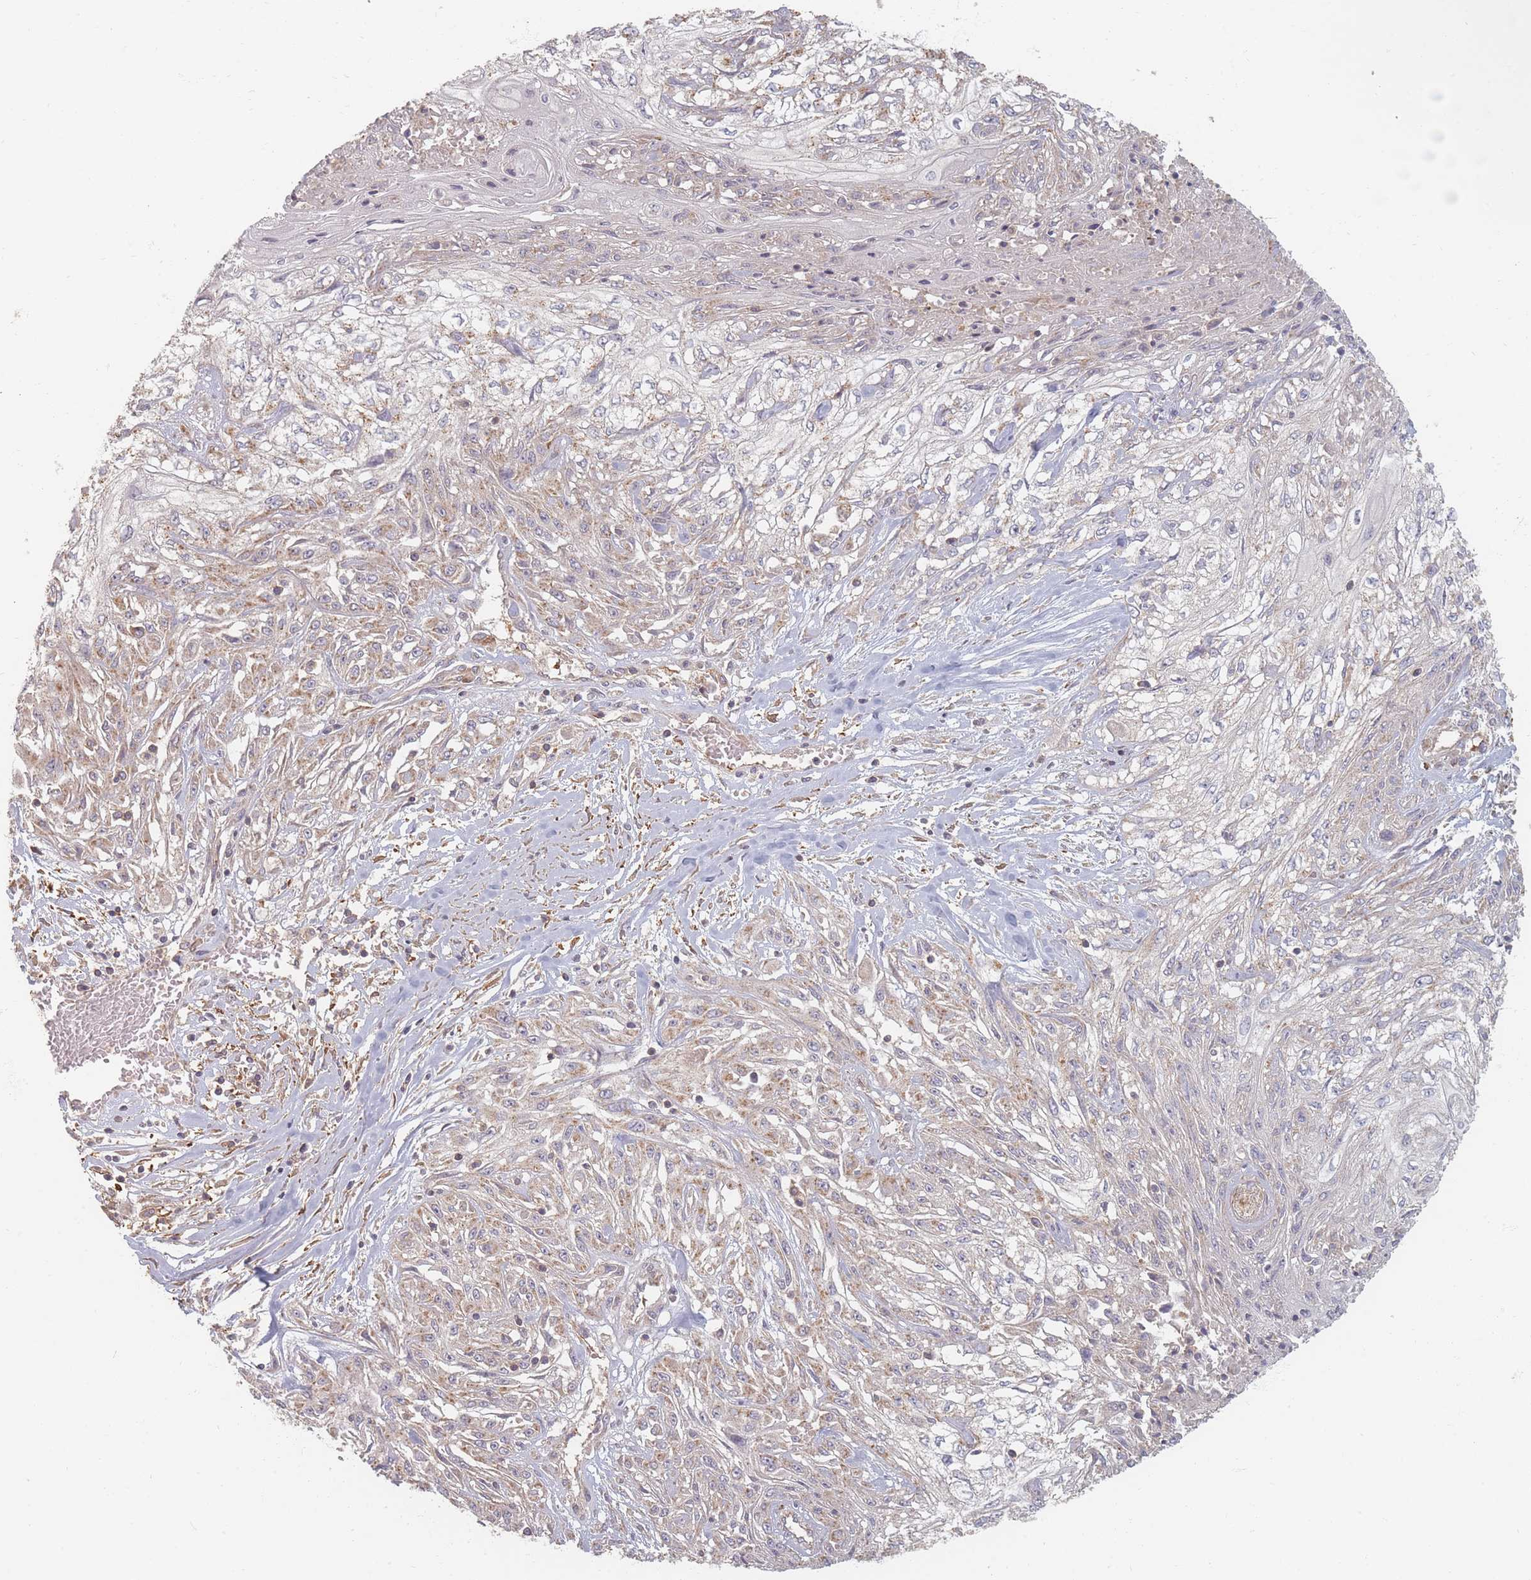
{"staining": {"intensity": "moderate", "quantity": "<25%", "location": "cytoplasmic/membranous"}, "tissue": "skin cancer", "cell_type": "Tumor cells", "image_type": "cancer", "snomed": [{"axis": "morphology", "description": "Squamous cell carcinoma, NOS"}, {"axis": "morphology", "description": "Squamous cell carcinoma, metastatic, NOS"}, {"axis": "topography", "description": "Skin"}, {"axis": "topography", "description": "Lymph node"}], "caption": "IHC (DAB (3,3'-diaminobenzidine)) staining of metastatic squamous cell carcinoma (skin) demonstrates moderate cytoplasmic/membranous protein expression in about <25% of tumor cells.", "gene": "SLC35F3", "patient": {"sex": "male", "age": 75}}